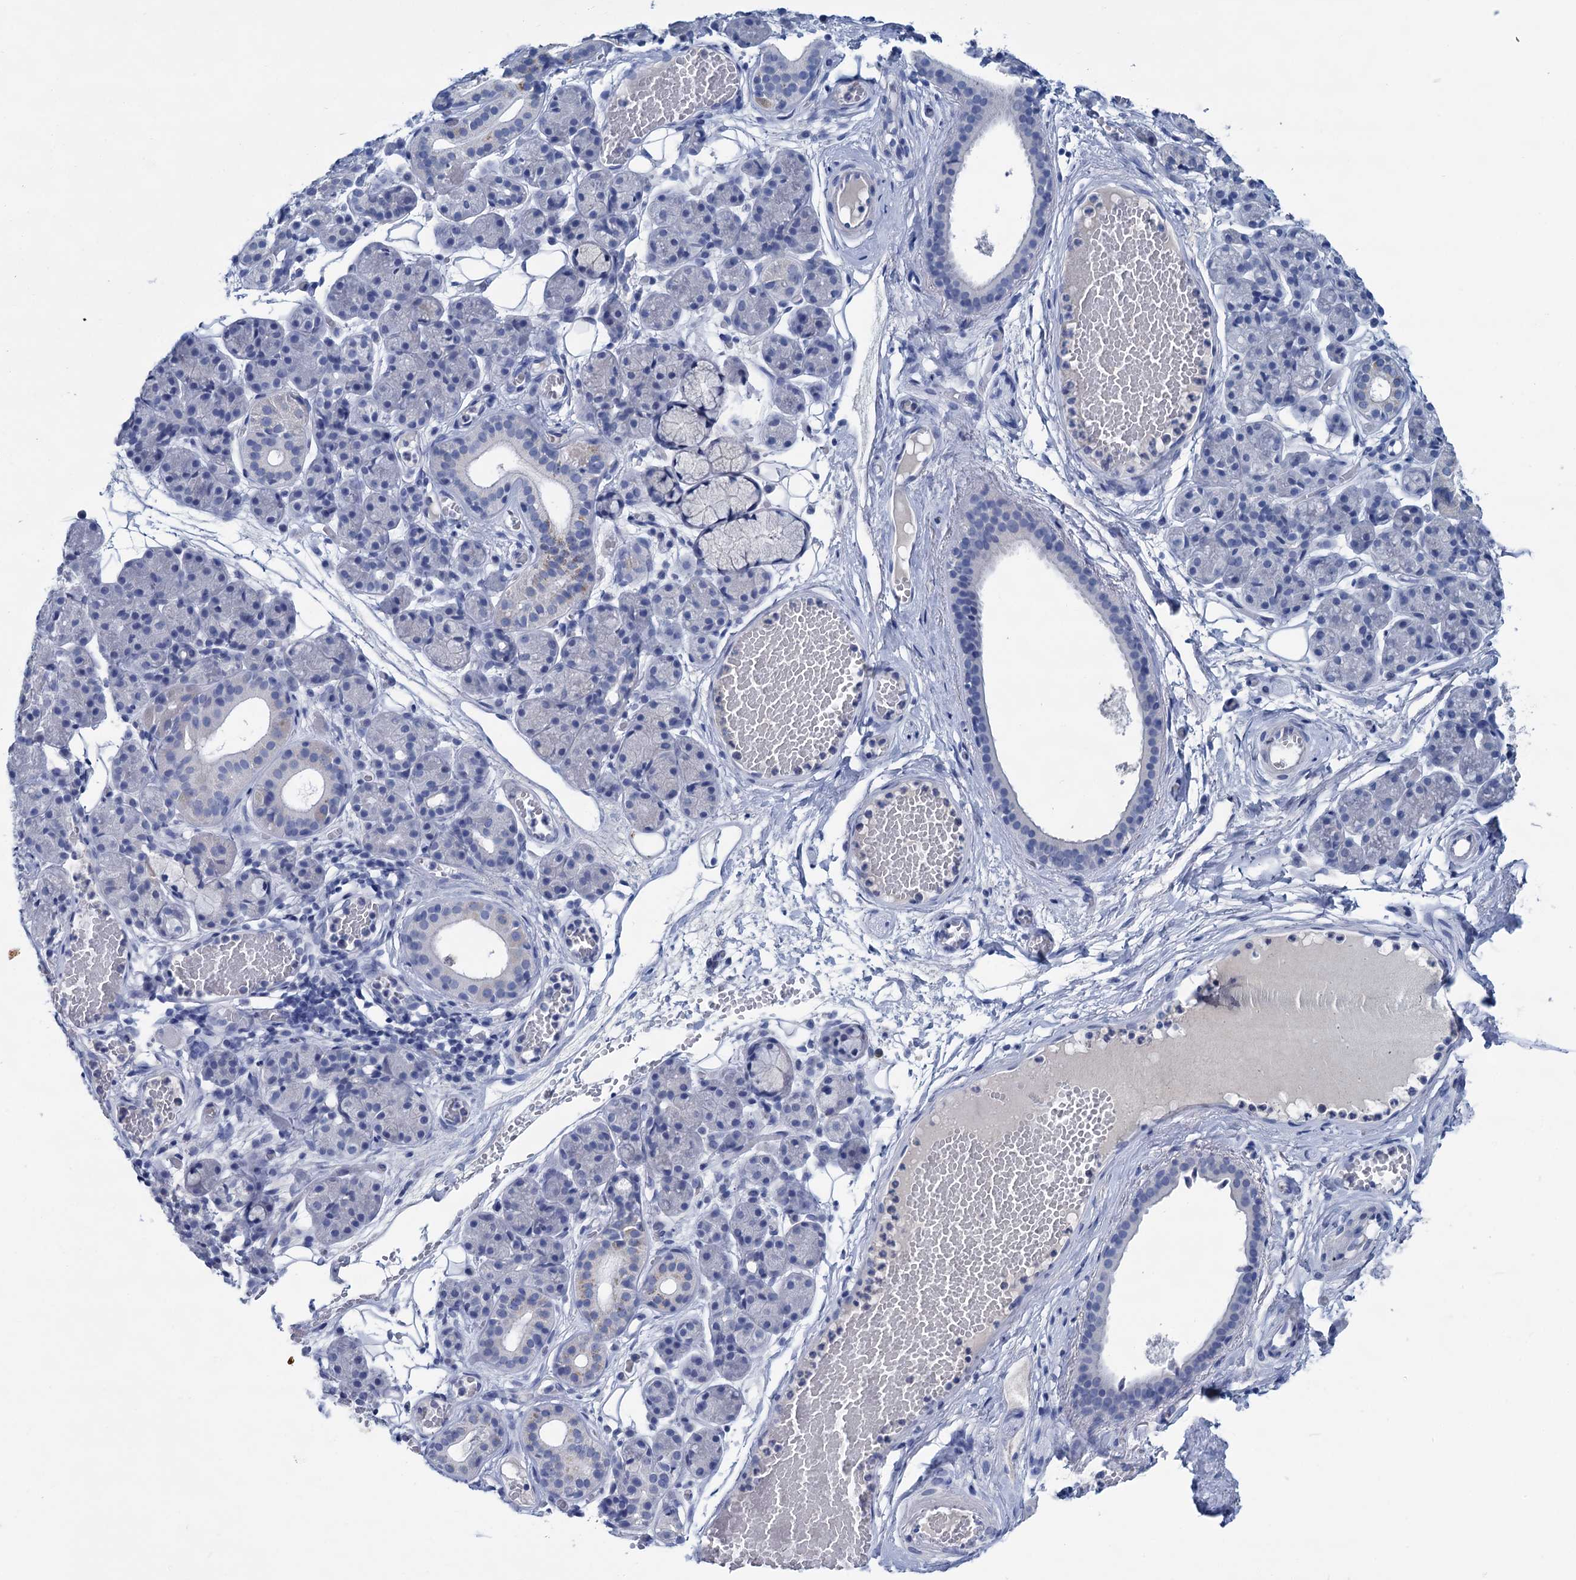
{"staining": {"intensity": "negative", "quantity": "none", "location": "none"}, "tissue": "salivary gland", "cell_type": "Glandular cells", "image_type": "normal", "snomed": [{"axis": "morphology", "description": "Normal tissue, NOS"}, {"axis": "topography", "description": "Salivary gland"}], "caption": "DAB immunohistochemical staining of unremarkable salivary gland shows no significant positivity in glandular cells. (DAB (3,3'-diaminobenzidine) immunohistochemistry with hematoxylin counter stain).", "gene": "MYOZ3", "patient": {"sex": "male", "age": 63}}